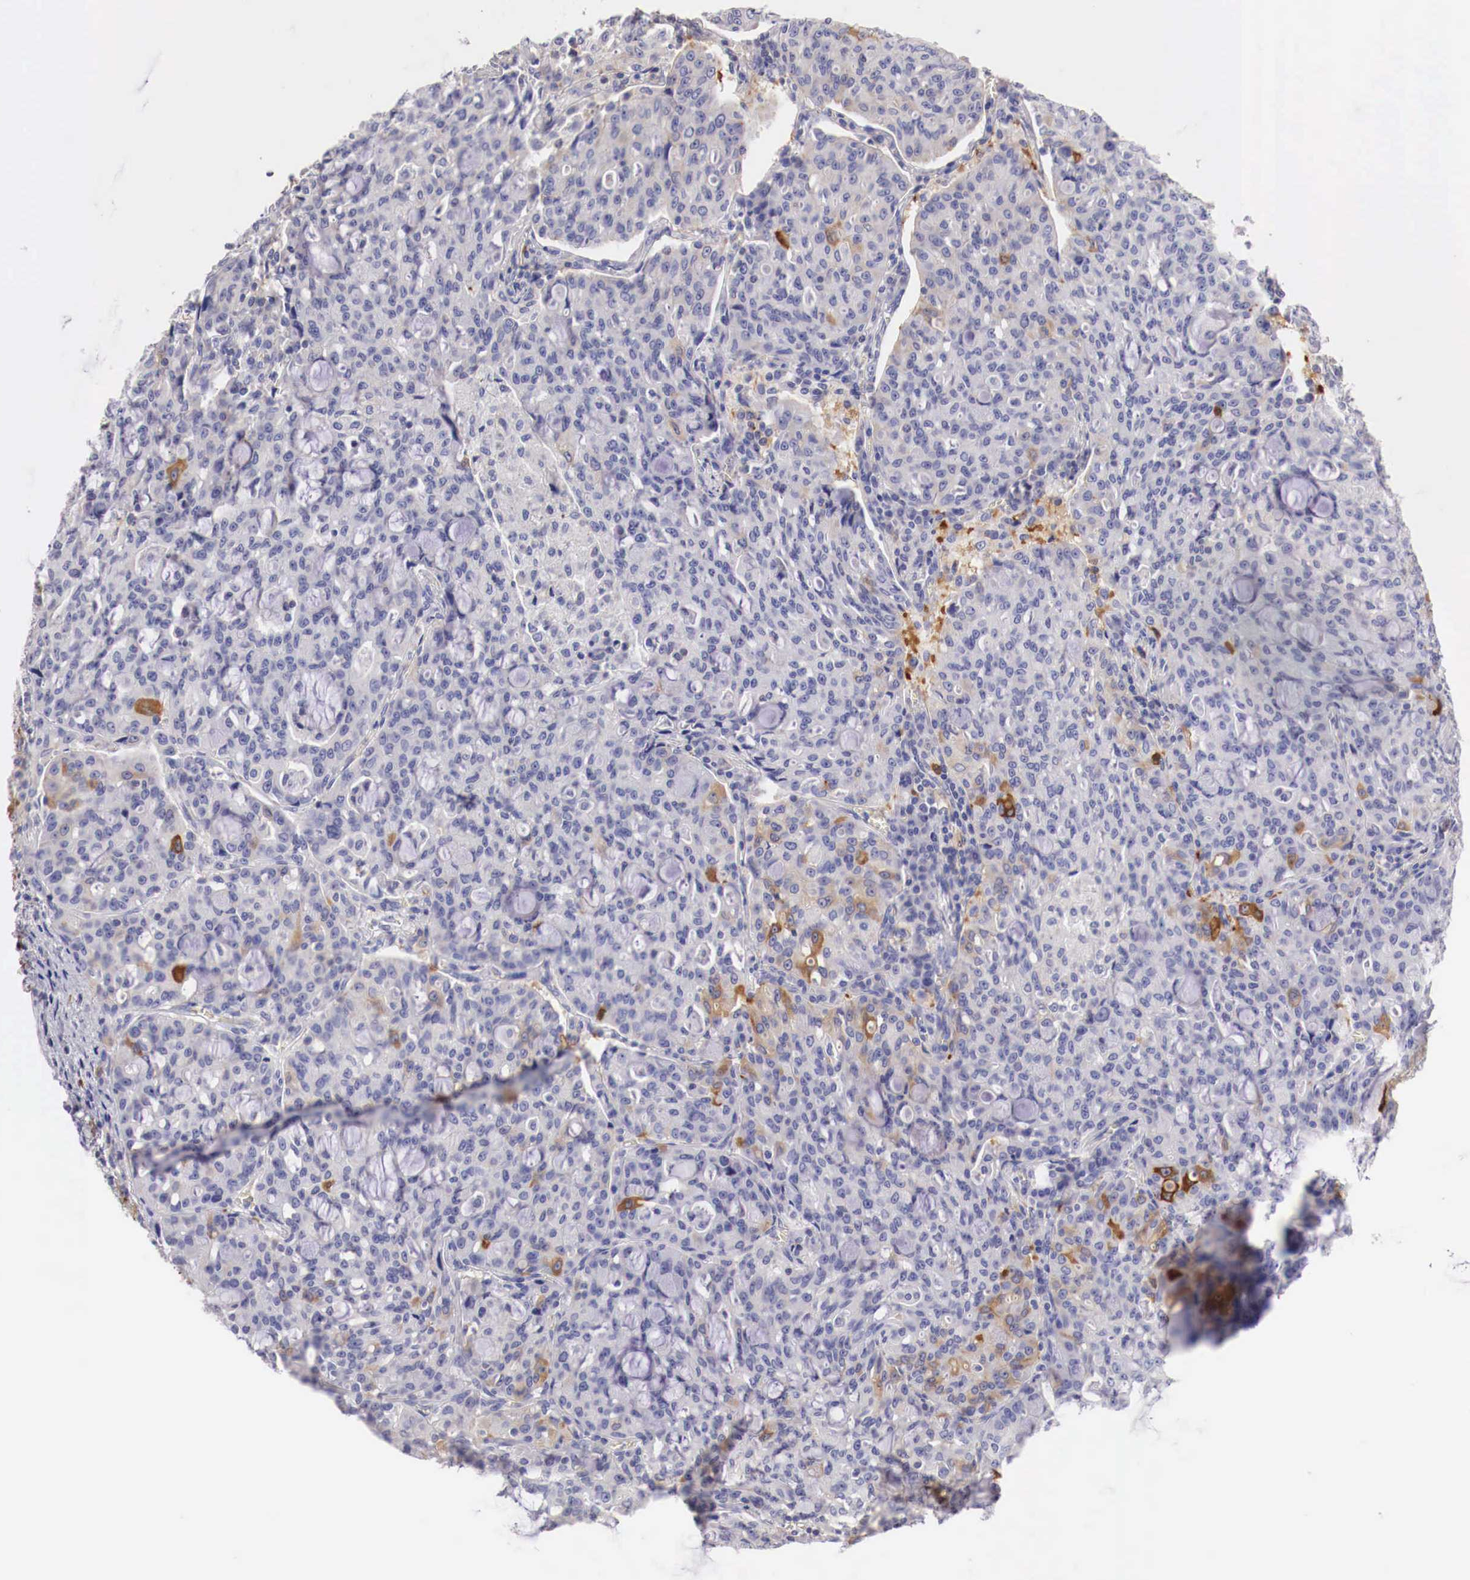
{"staining": {"intensity": "moderate", "quantity": "<25%", "location": "cytoplasmic/membranous"}, "tissue": "lung cancer", "cell_type": "Tumor cells", "image_type": "cancer", "snomed": [{"axis": "morphology", "description": "Adenocarcinoma, NOS"}, {"axis": "topography", "description": "Lung"}], "caption": "Protein analysis of adenocarcinoma (lung) tissue demonstrates moderate cytoplasmic/membranous expression in about <25% of tumor cells. The protein is shown in brown color, while the nuclei are stained blue.", "gene": "PITPNA", "patient": {"sex": "female", "age": 44}}